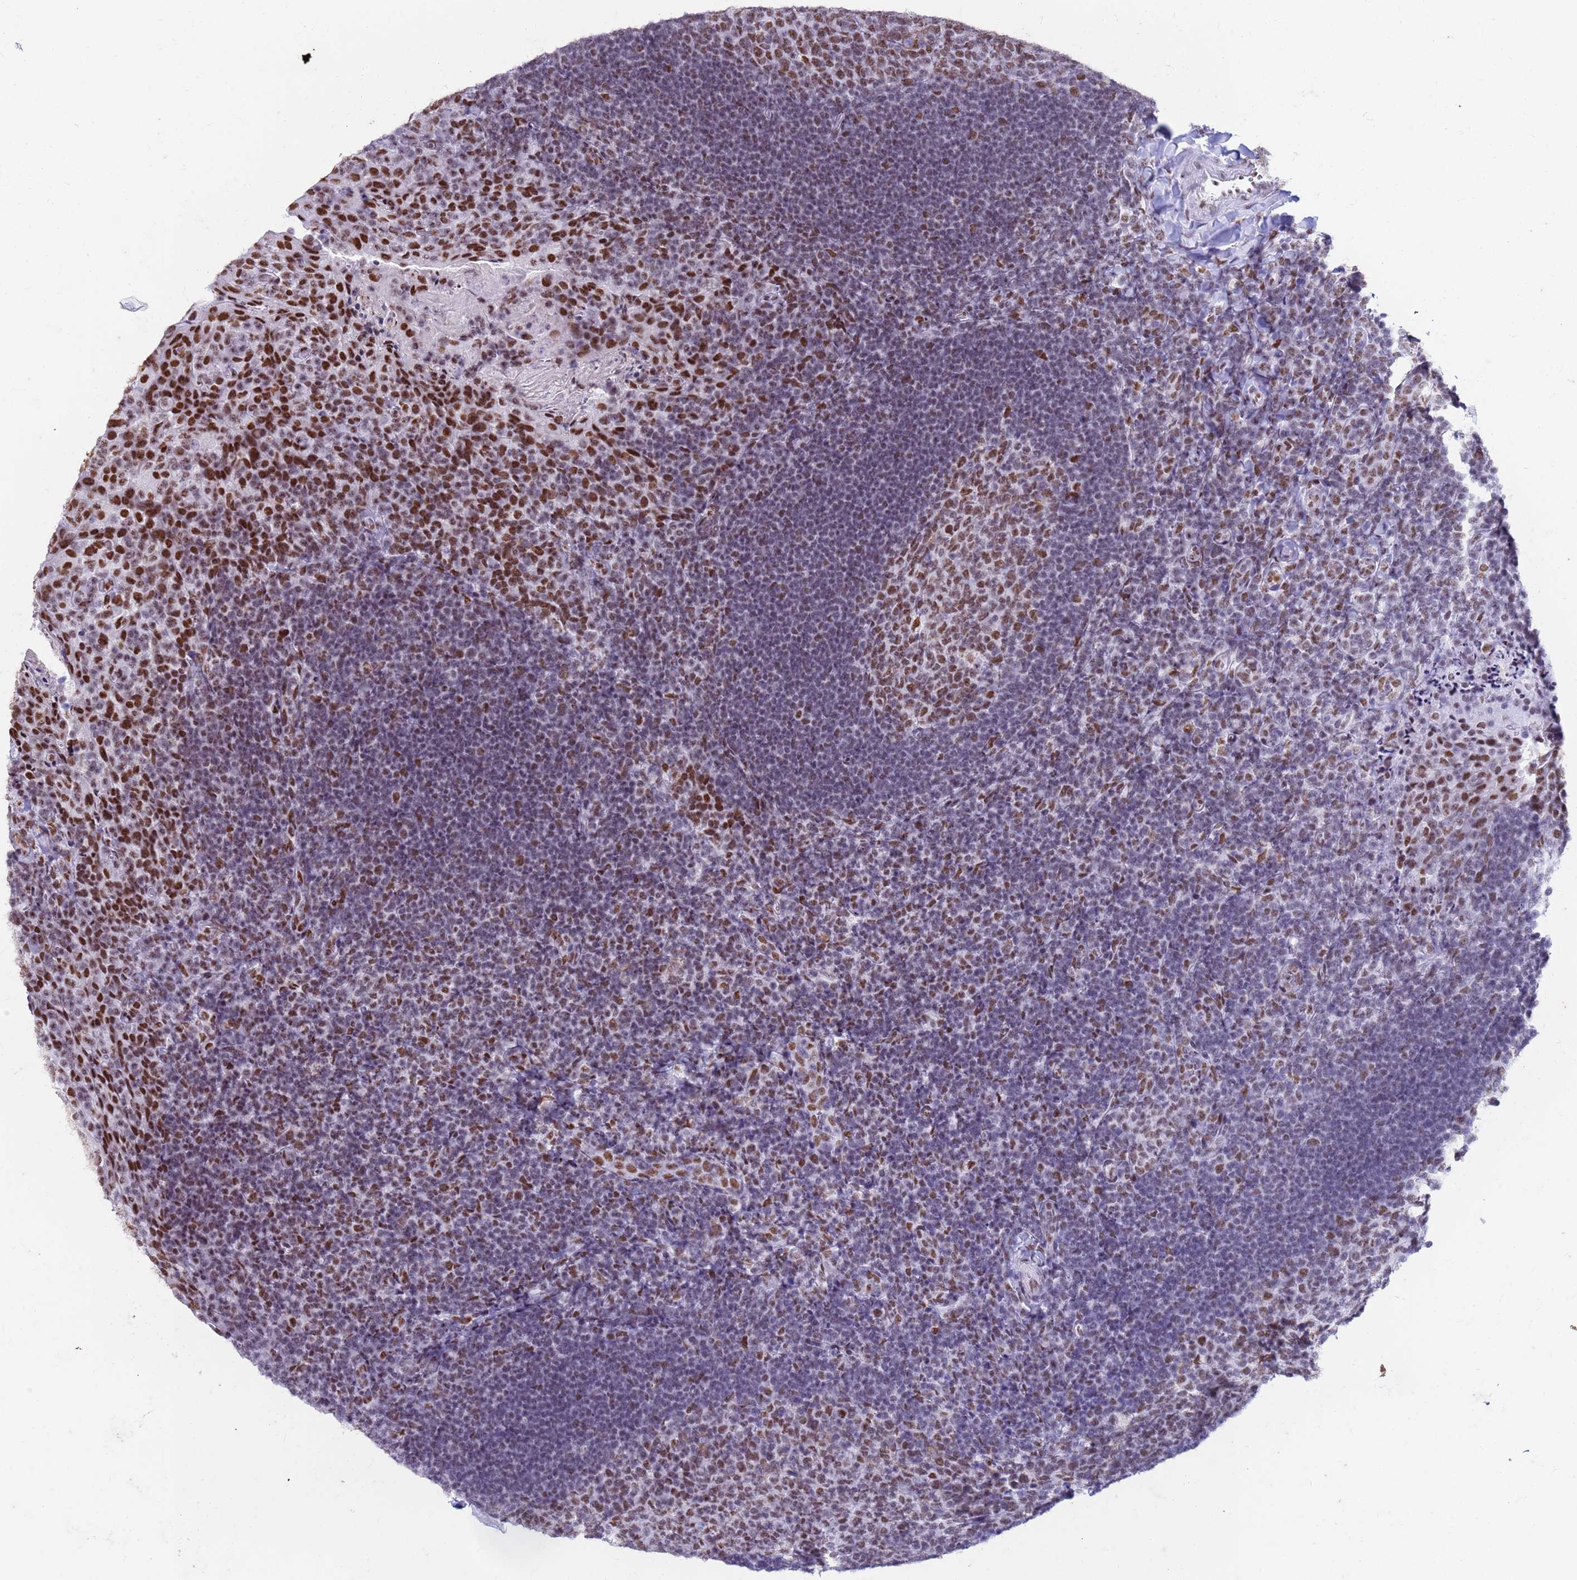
{"staining": {"intensity": "moderate", "quantity": ">75%", "location": "nuclear"}, "tissue": "tonsil", "cell_type": "Germinal center cells", "image_type": "normal", "snomed": [{"axis": "morphology", "description": "Normal tissue, NOS"}, {"axis": "topography", "description": "Tonsil"}], "caption": "Immunohistochemical staining of unremarkable tonsil demonstrates medium levels of moderate nuclear expression in approximately >75% of germinal center cells. (IHC, brightfield microscopy, high magnification).", "gene": "FAM170B", "patient": {"sex": "female", "age": 10}}